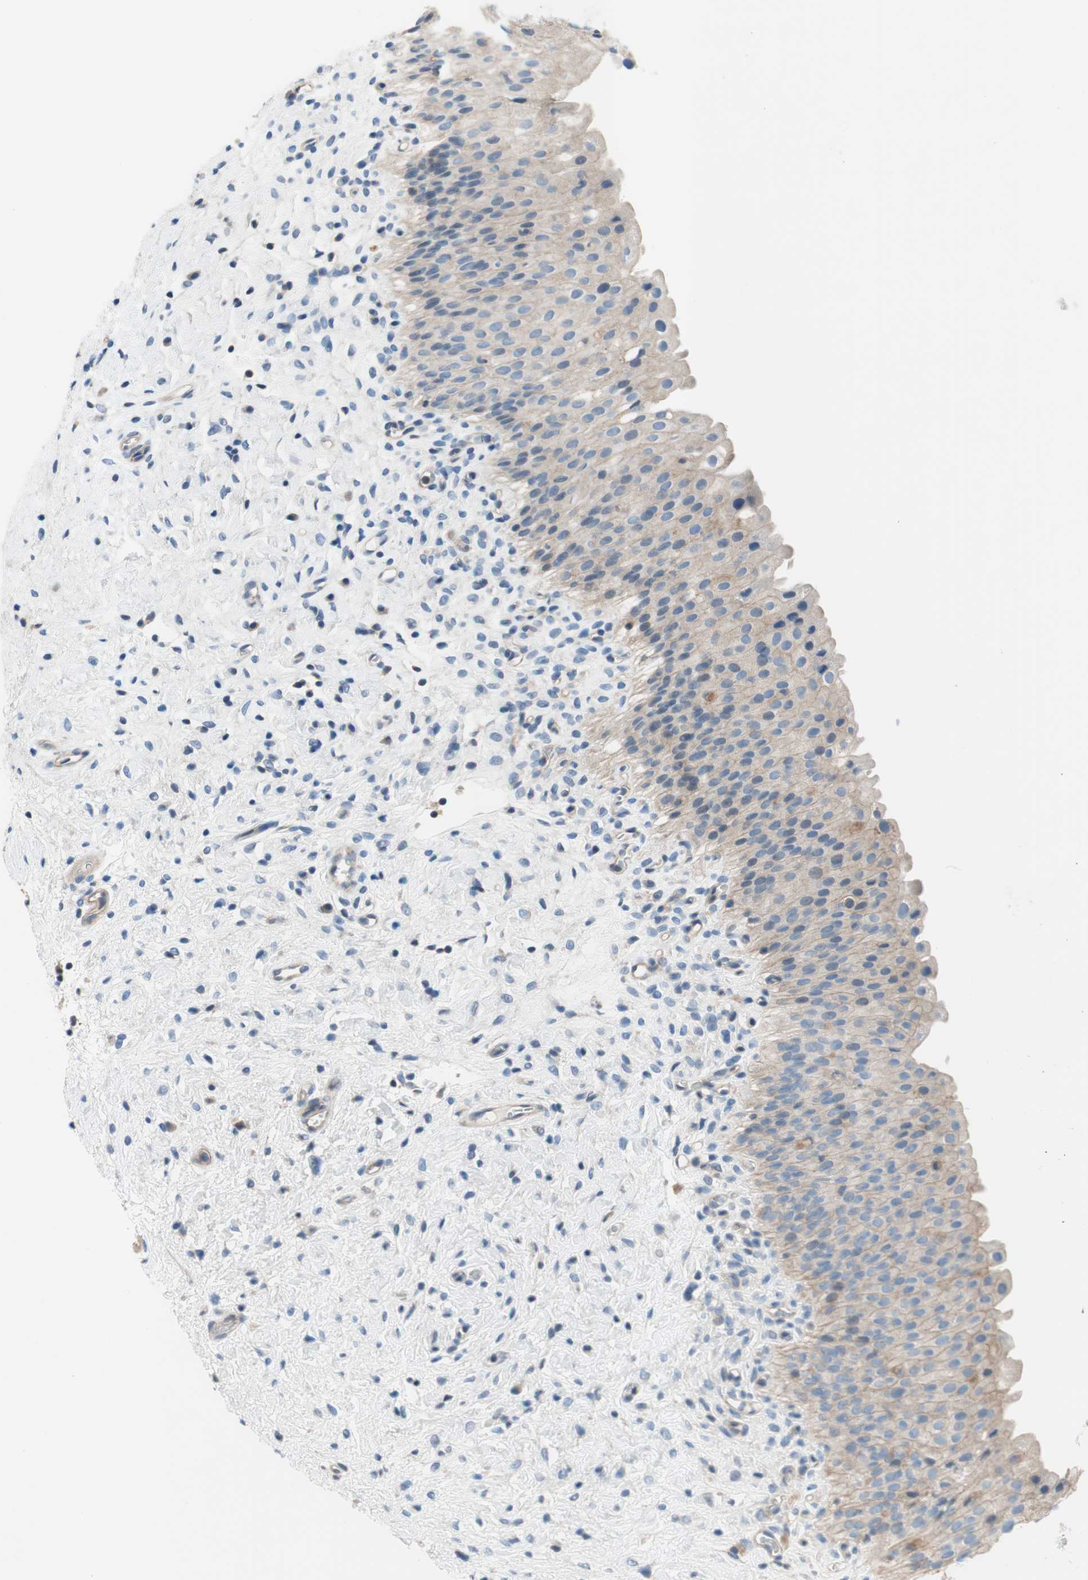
{"staining": {"intensity": "weak", "quantity": ">75%", "location": "cytoplasmic/membranous"}, "tissue": "urinary bladder", "cell_type": "Urothelial cells", "image_type": "normal", "snomed": [{"axis": "morphology", "description": "Normal tissue, NOS"}, {"axis": "morphology", "description": "Urothelial carcinoma, High grade"}, {"axis": "topography", "description": "Urinary bladder"}], "caption": "Normal urinary bladder exhibits weak cytoplasmic/membranous staining in about >75% of urothelial cells The staining was performed using DAB to visualize the protein expression in brown, while the nuclei were stained in blue with hematoxylin (Magnification: 20x)..", "gene": "CALML3", "patient": {"sex": "male", "age": 46}}